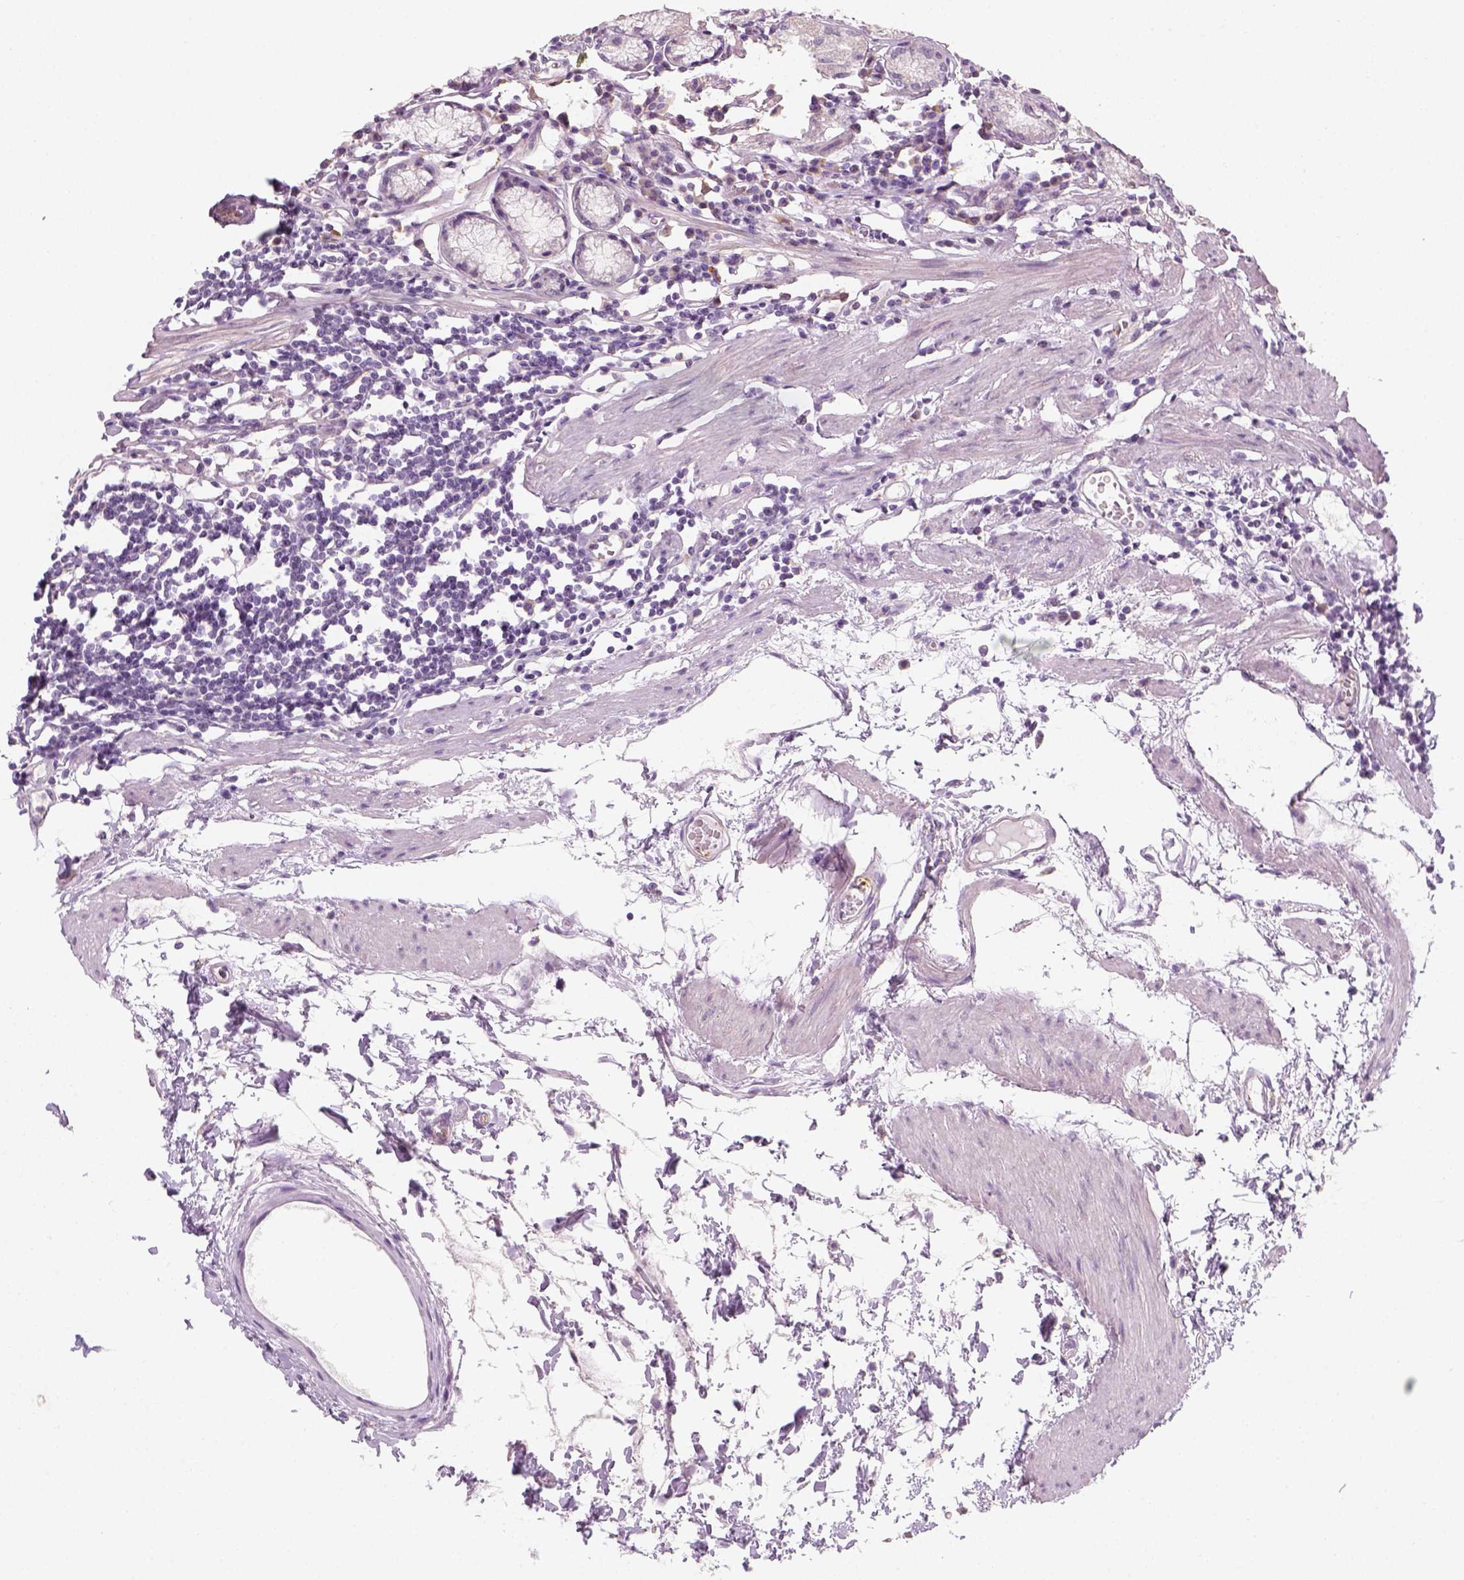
{"staining": {"intensity": "weak", "quantity": "<25%", "location": "cytoplasmic/membranous"}, "tissue": "stomach", "cell_type": "Glandular cells", "image_type": "normal", "snomed": [{"axis": "morphology", "description": "Normal tissue, NOS"}, {"axis": "topography", "description": "Stomach"}], "caption": "High magnification brightfield microscopy of benign stomach stained with DAB (brown) and counterstained with hematoxylin (blue): glandular cells show no significant staining. (DAB IHC, high magnification).", "gene": "FAM163B", "patient": {"sex": "male", "age": 55}}